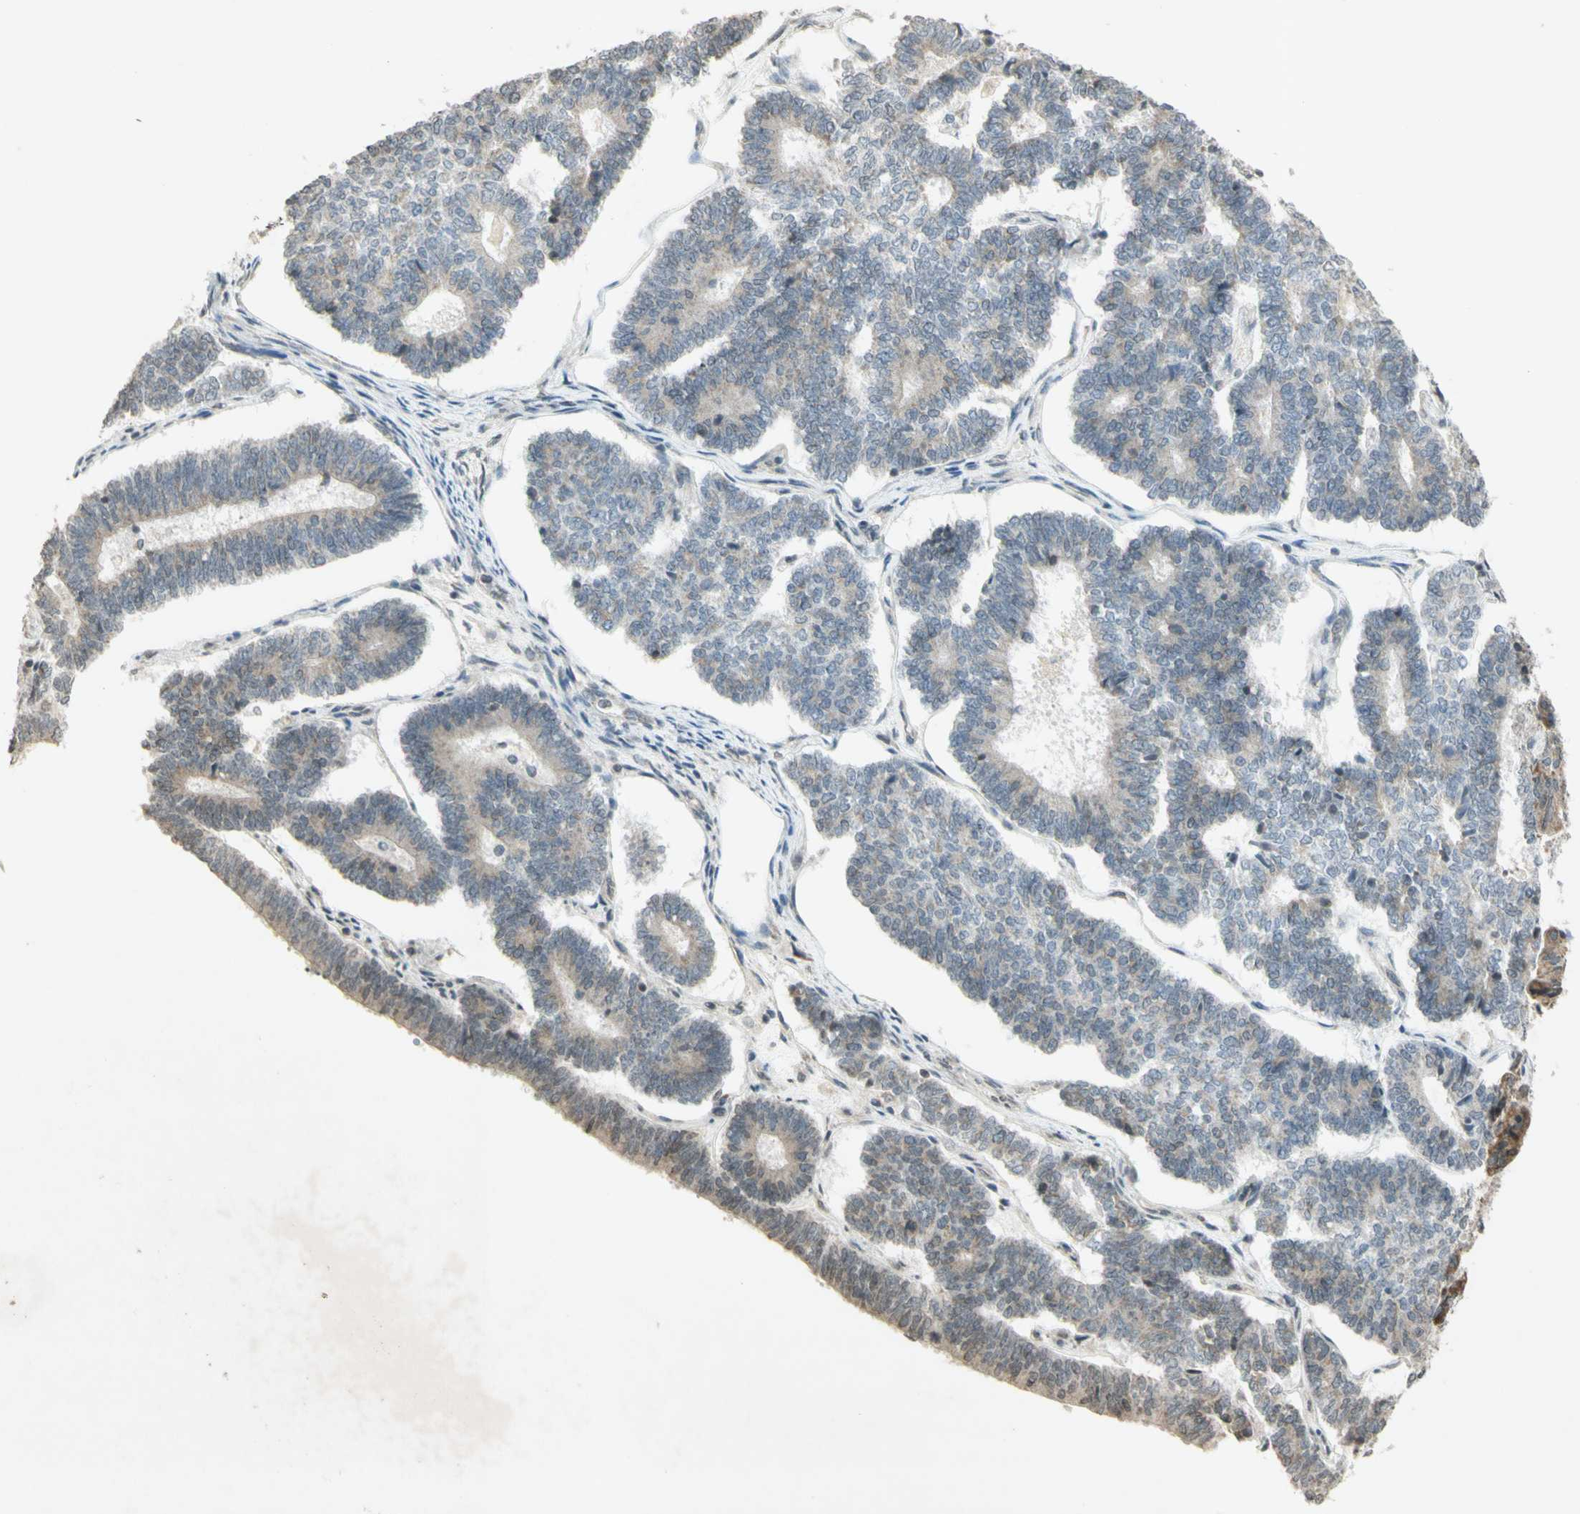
{"staining": {"intensity": "negative", "quantity": "none", "location": "none"}, "tissue": "endometrial cancer", "cell_type": "Tumor cells", "image_type": "cancer", "snomed": [{"axis": "morphology", "description": "Adenocarcinoma, NOS"}, {"axis": "topography", "description": "Endometrium"}], "caption": "Human adenocarcinoma (endometrial) stained for a protein using immunohistochemistry (IHC) shows no positivity in tumor cells.", "gene": "CCNI", "patient": {"sex": "female", "age": 70}}